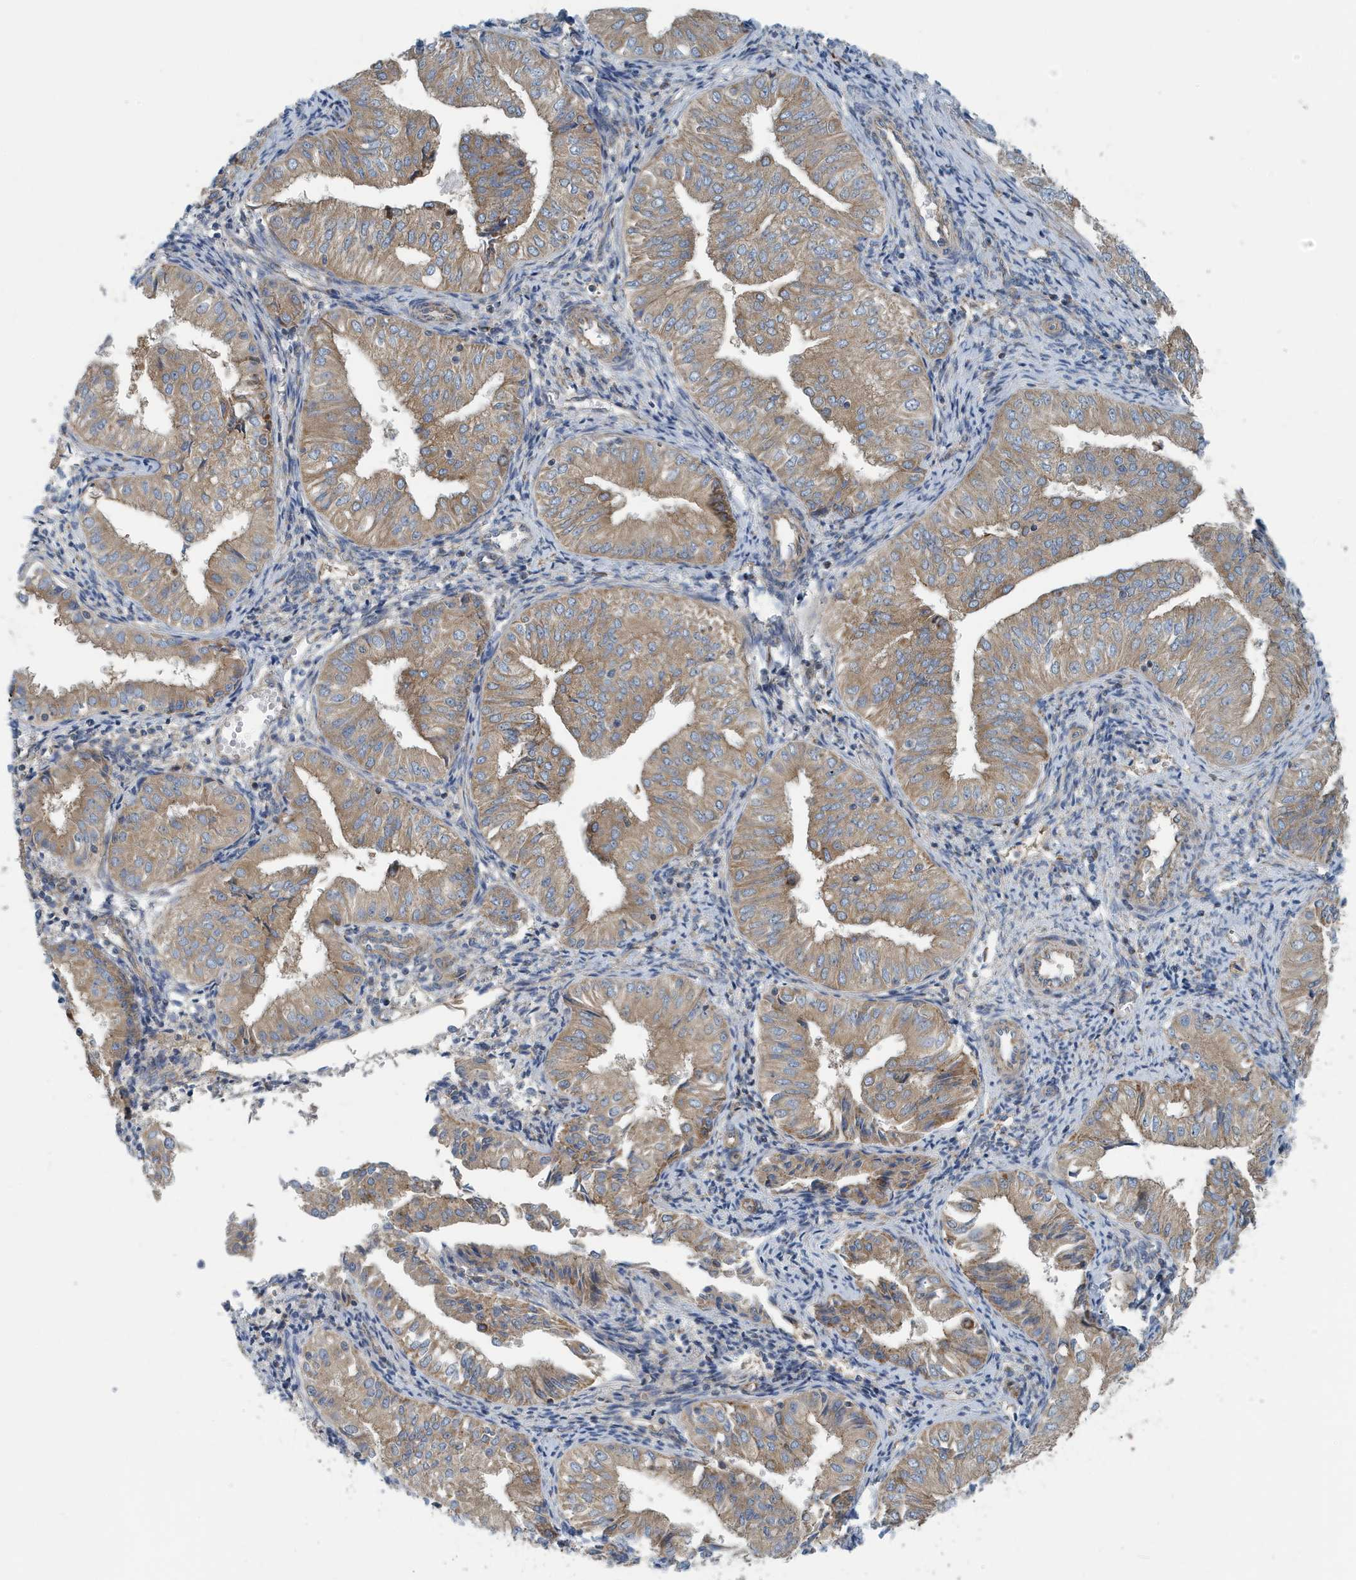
{"staining": {"intensity": "moderate", "quantity": ">75%", "location": "cytoplasmic/membranous"}, "tissue": "endometrial cancer", "cell_type": "Tumor cells", "image_type": "cancer", "snomed": [{"axis": "morphology", "description": "Normal tissue, NOS"}, {"axis": "morphology", "description": "Adenocarcinoma, NOS"}, {"axis": "topography", "description": "Endometrium"}], "caption": "An immunohistochemistry image of neoplastic tissue is shown. Protein staining in brown labels moderate cytoplasmic/membranous positivity in endometrial adenocarcinoma within tumor cells.", "gene": "PPM1M", "patient": {"sex": "female", "age": 53}}